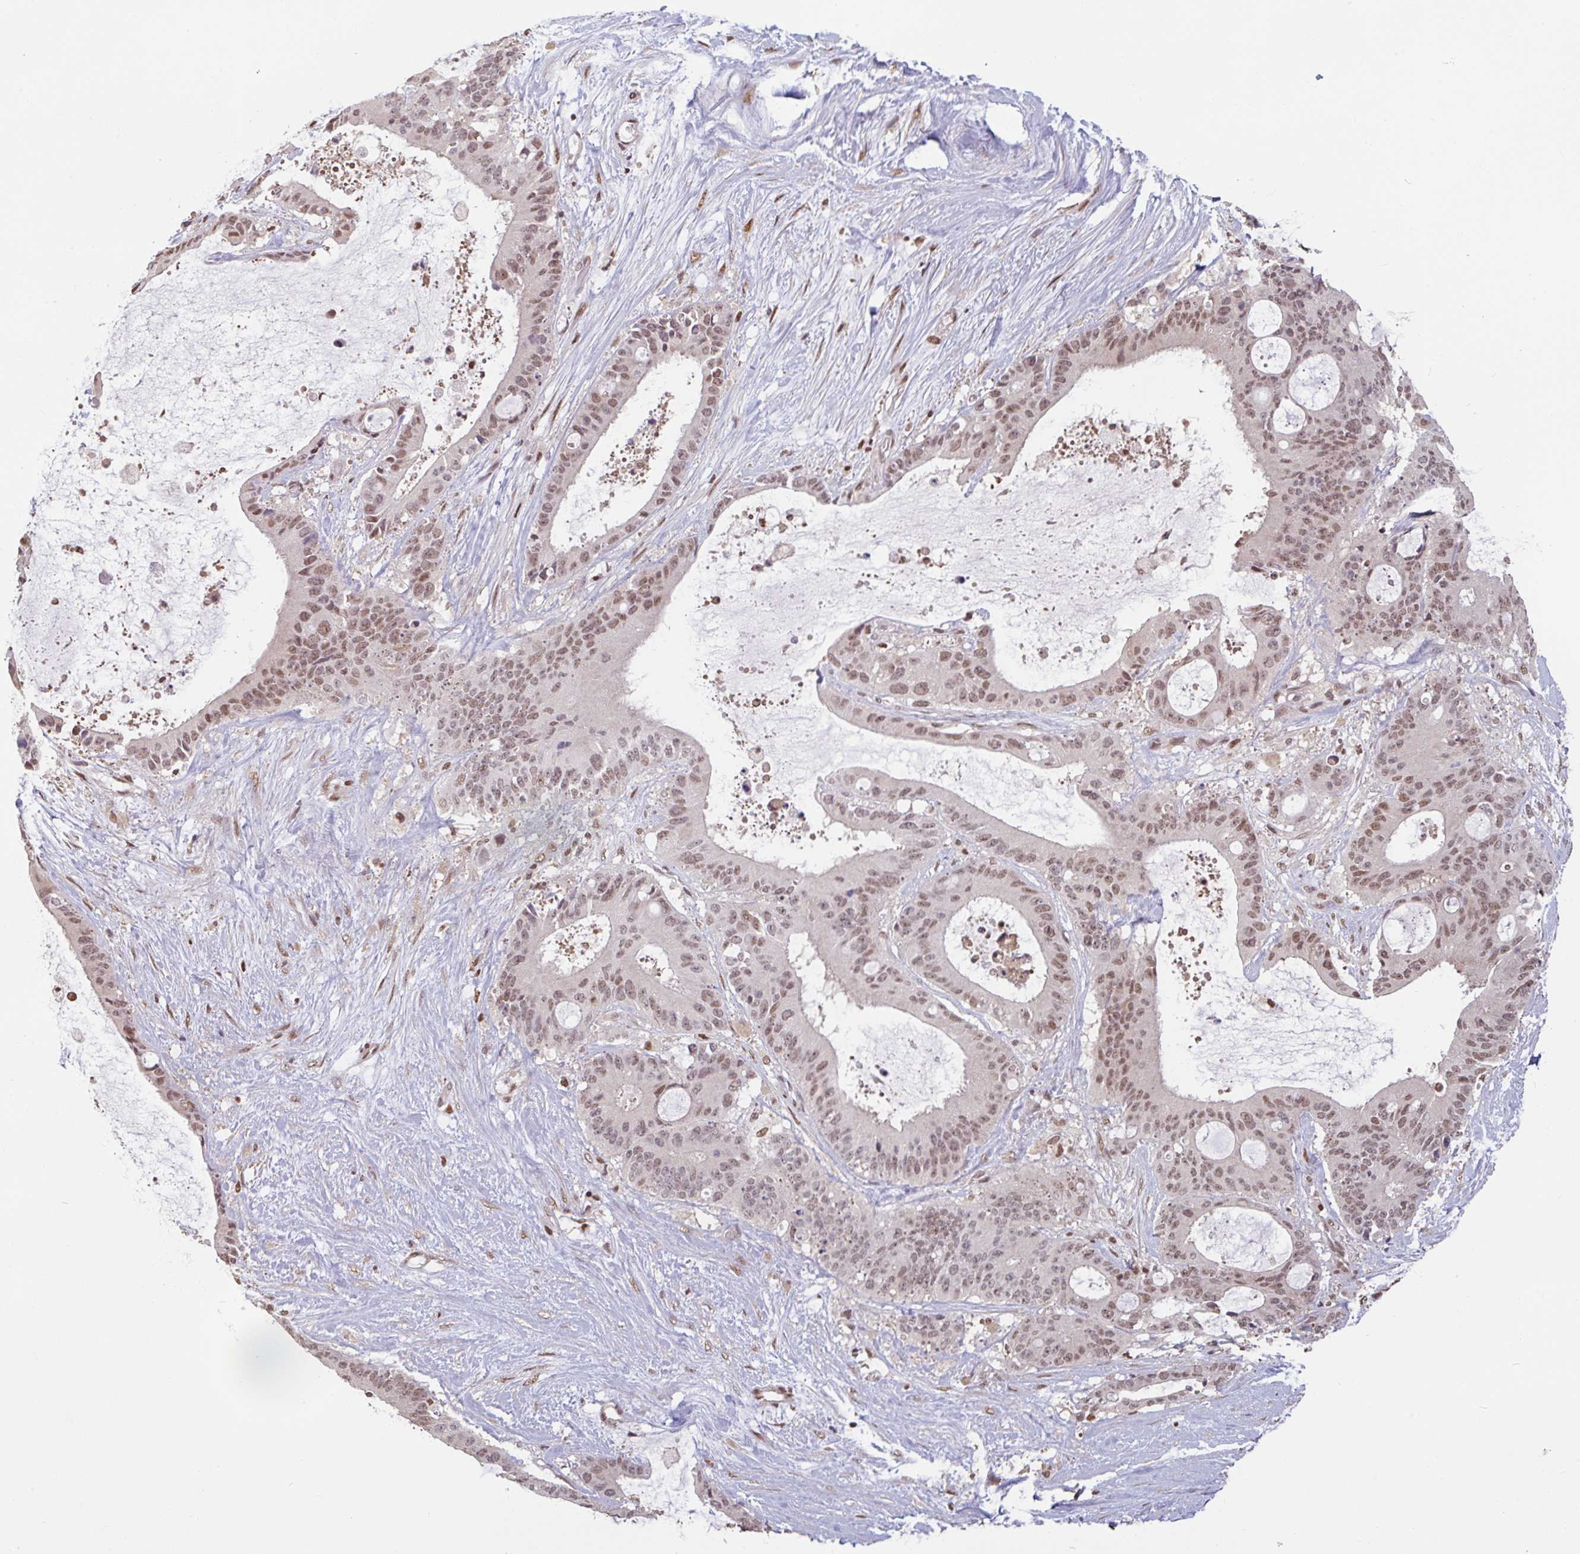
{"staining": {"intensity": "moderate", "quantity": ">75%", "location": "nuclear"}, "tissue": "liver cancer", "cell_type": "Tumor cells", "image_type": "cancer", "snomed": [{"axis": "morphology", "description": "Normal tissue, NOS"}, {"axis": "morphology", "description": "Cholangiocarcinoma"}, {"axis": "topography", "description": "Liver"}, {"axis": "topography", "description": "Peripheral nerve tissue"}], "caption": "Protein expression analysis of liver cholangiocarcinoma demonstrates moderate nuclear expression in about >75% of tumor cells.", "gene": "DR1", "patient": {"sex": "female", "age": 73}}